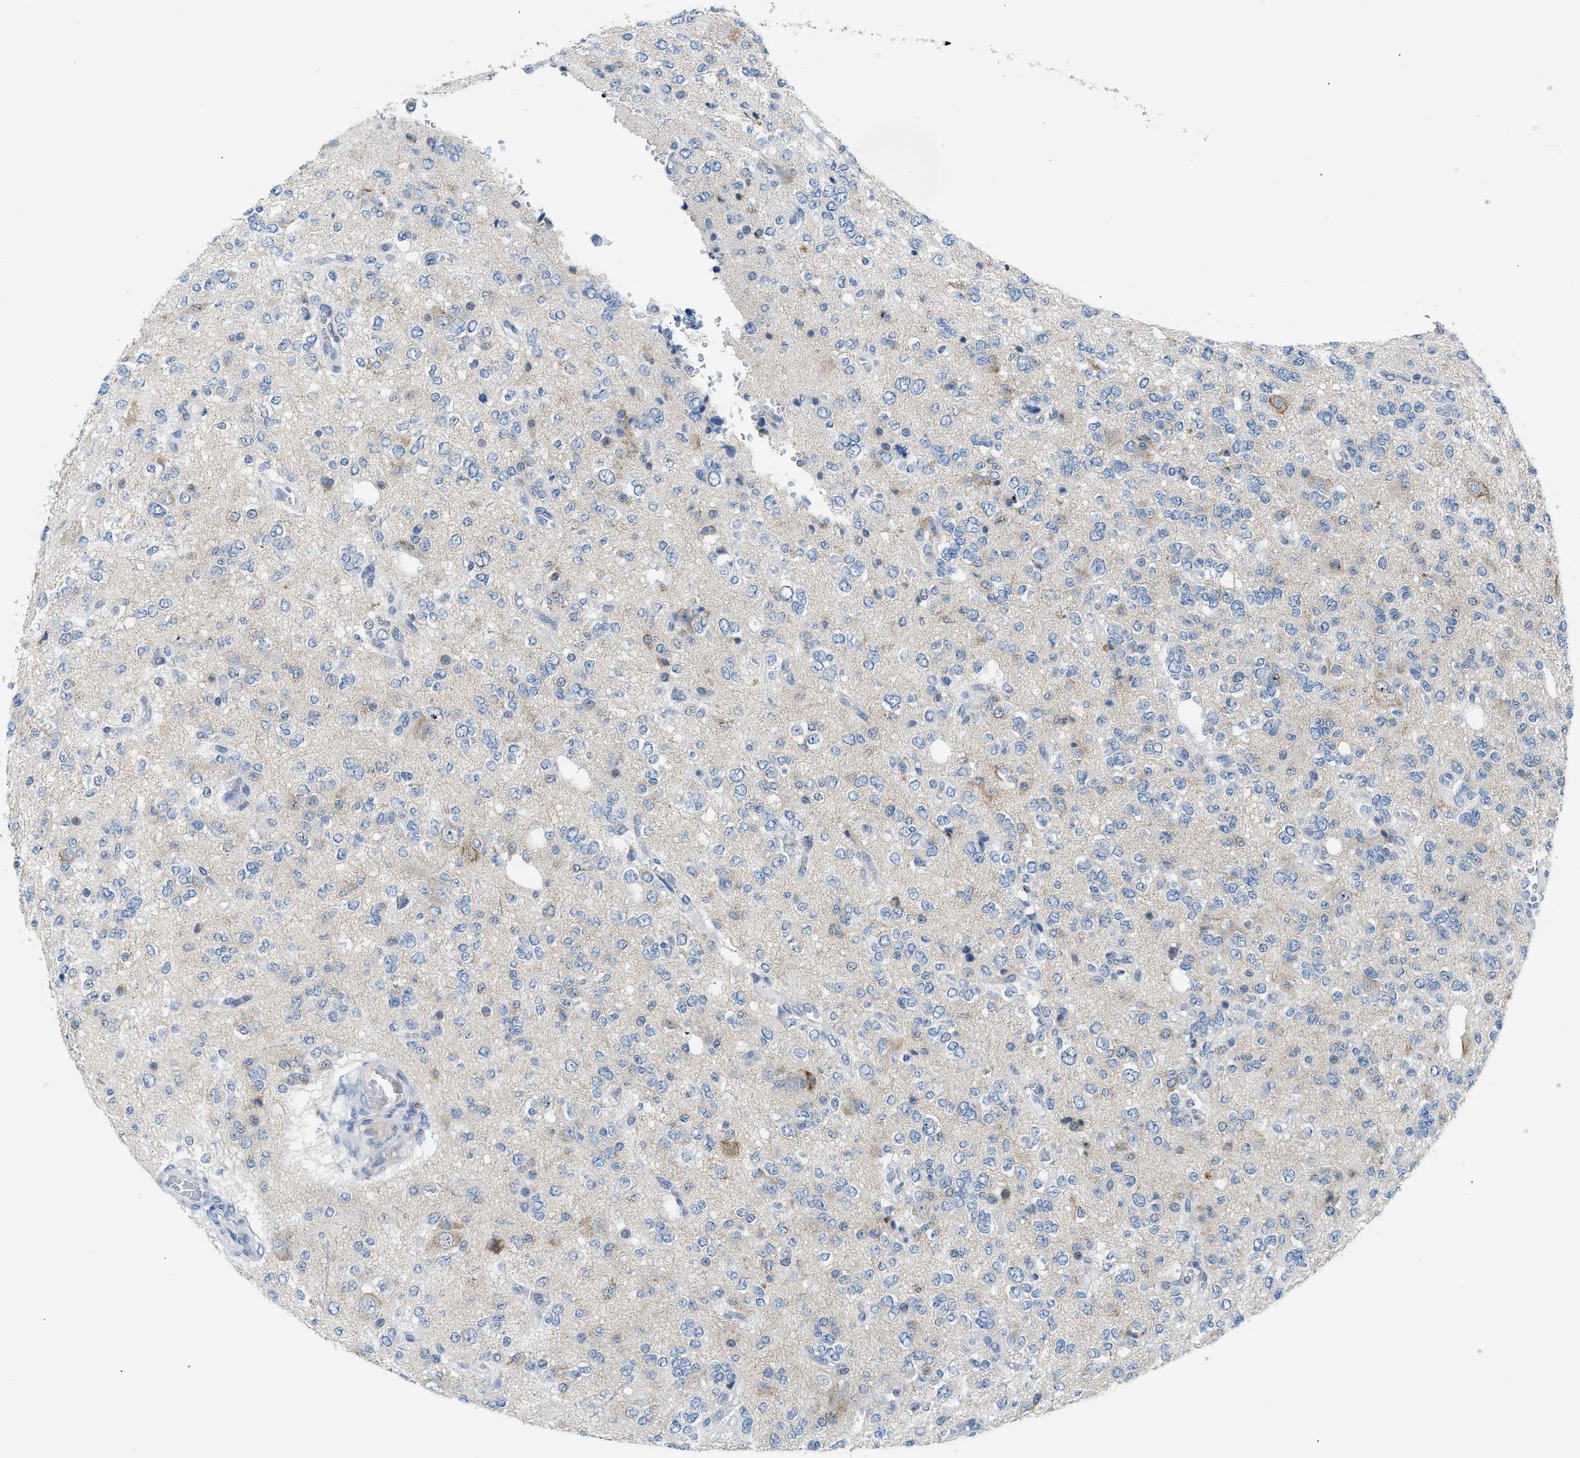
{"staining": {"intensity": "weak", "quantity": "<25%", "location": "cytoplasmic/membranous"}, "tissue": "glioma", "cell_type": "Tumor cells", "image_type": "cancer", "snomed": [{"axis": "morphology", "description": "Glioma, malignant, Low grade"}, {"axis": "topography", "description": "Brain"}], "caption": "IHC image of neoplastic tissue: human glioma stained with DAB (3,3'-diaminobenzidine) shows no significant protein positivity in tumor cells.", "gene": "KCNC2", "patient": {"sex": "male", "age": 38}}